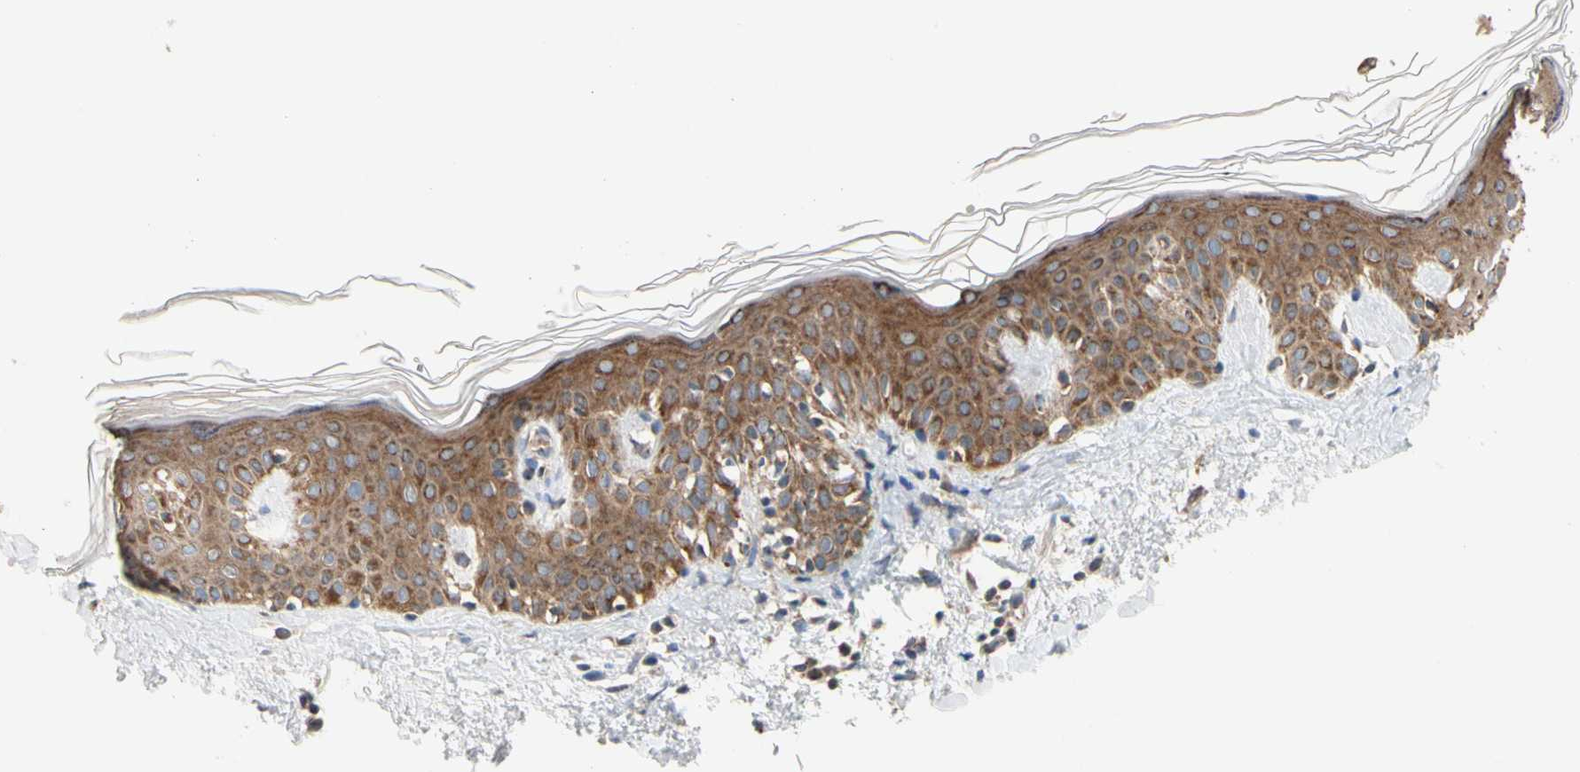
{"staining": {"intensity": "negative", "quantity": "none", "location": "none"}, "tissue": "skin", "cell_type": "Fibroblasts", "image_type": "normal", "snomed": [{"axis": "morphology", "description": "Normal tissue, NOS"}, {"axis": "topography", "description": "Skin"}], "caption": "This is an immunohistochemistry (IHC) histopathology image of benign human skin. There is no positivity in fibroblasts.", "gene": "GPD2", "patient": {"sex": "male", "age": 67}}